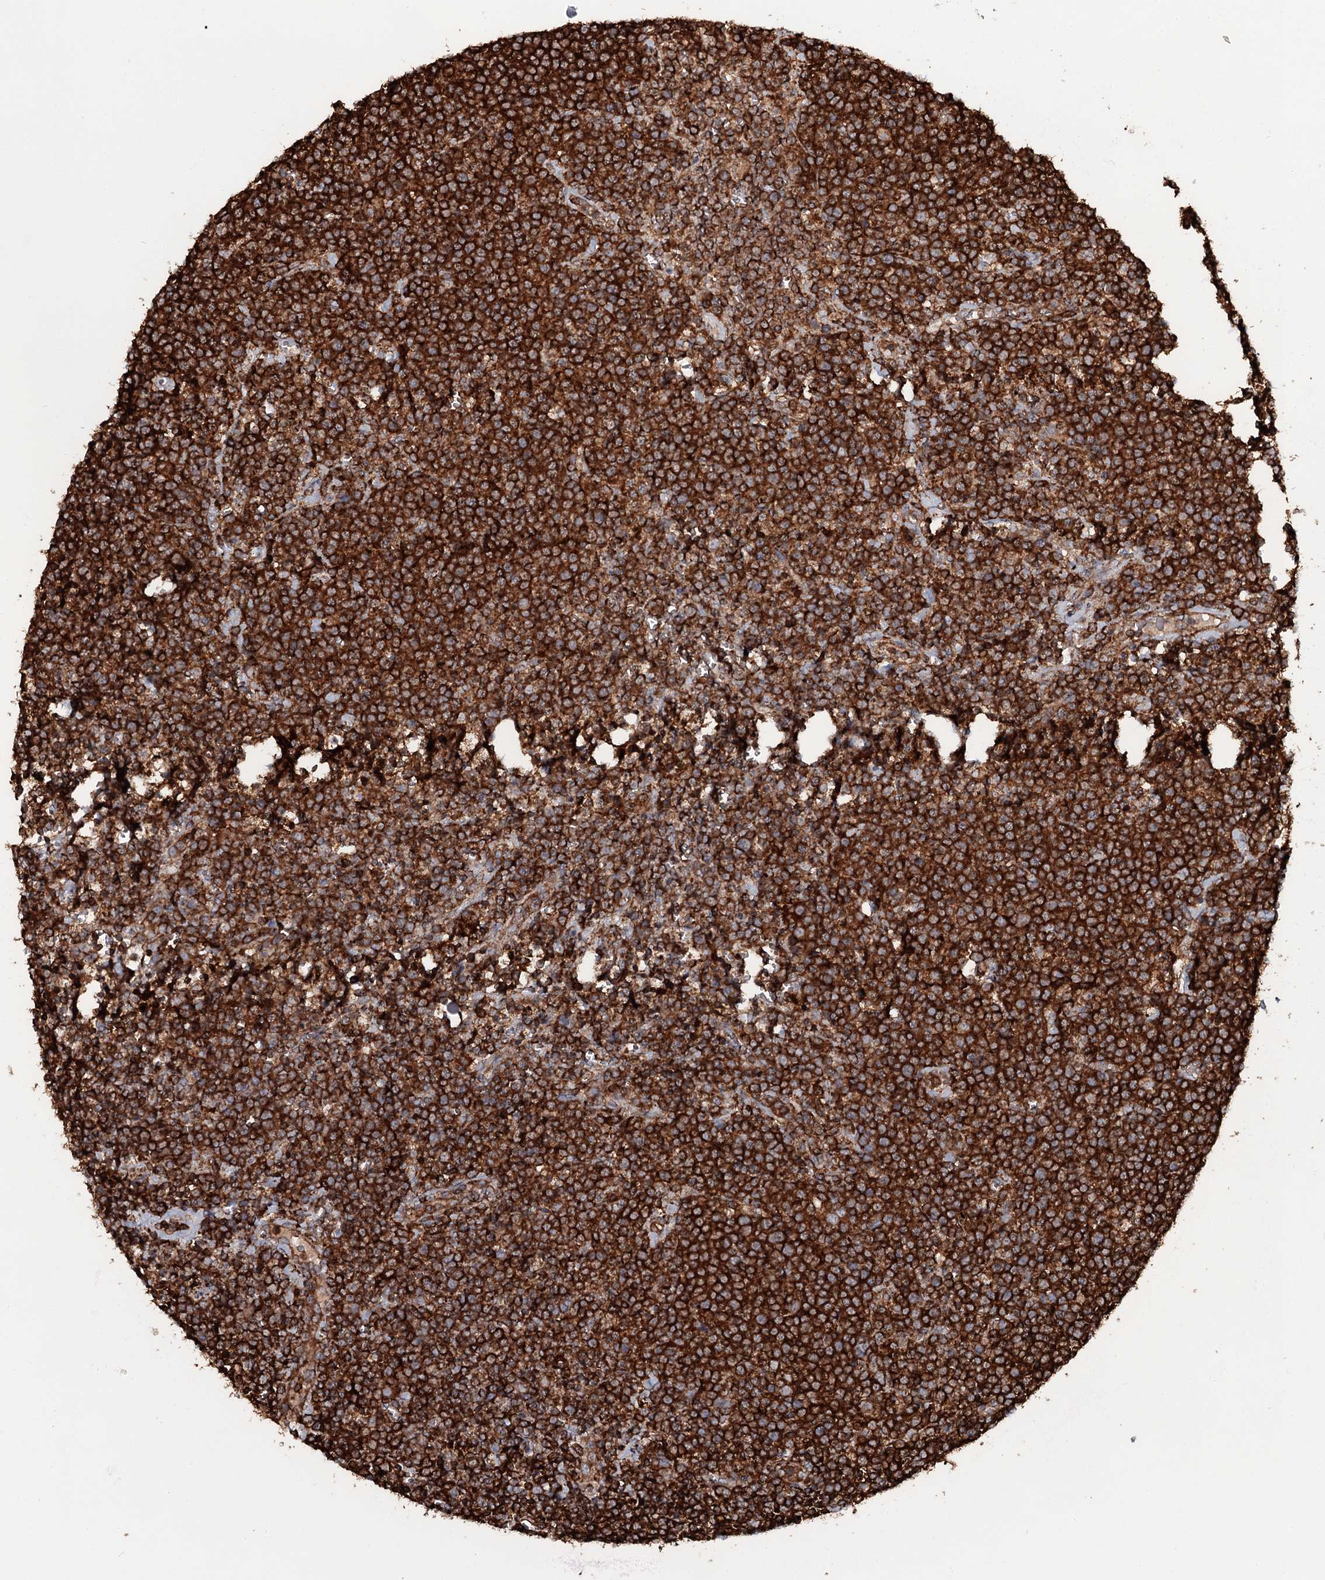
{"staining": {"intensity": "strong", "quantity": ">75%", "location": "cytoplasmic/membranous"}, "tissue": "lymphoma", "cell_type": "Tumor cells", "image_type": "cancer", "snomed": [{"axis": "morphology", "description": "Malignant lymphoma, non-Hodgkin's type, High grade"}, {"axis": "topography", "description": "Lymph node"}], "caption": "Immunohistochemical staining of lymphoma exhibits high levels of strong cytoplasmic/membranous protein positivity in about >75% of tumor cells. (DAB (3,3'-diaminobenzidine) = brown stain, brightfield microscopy at high magnification).", "gene": "VWA8", "patient": {"sex": "male", "age": 61}}